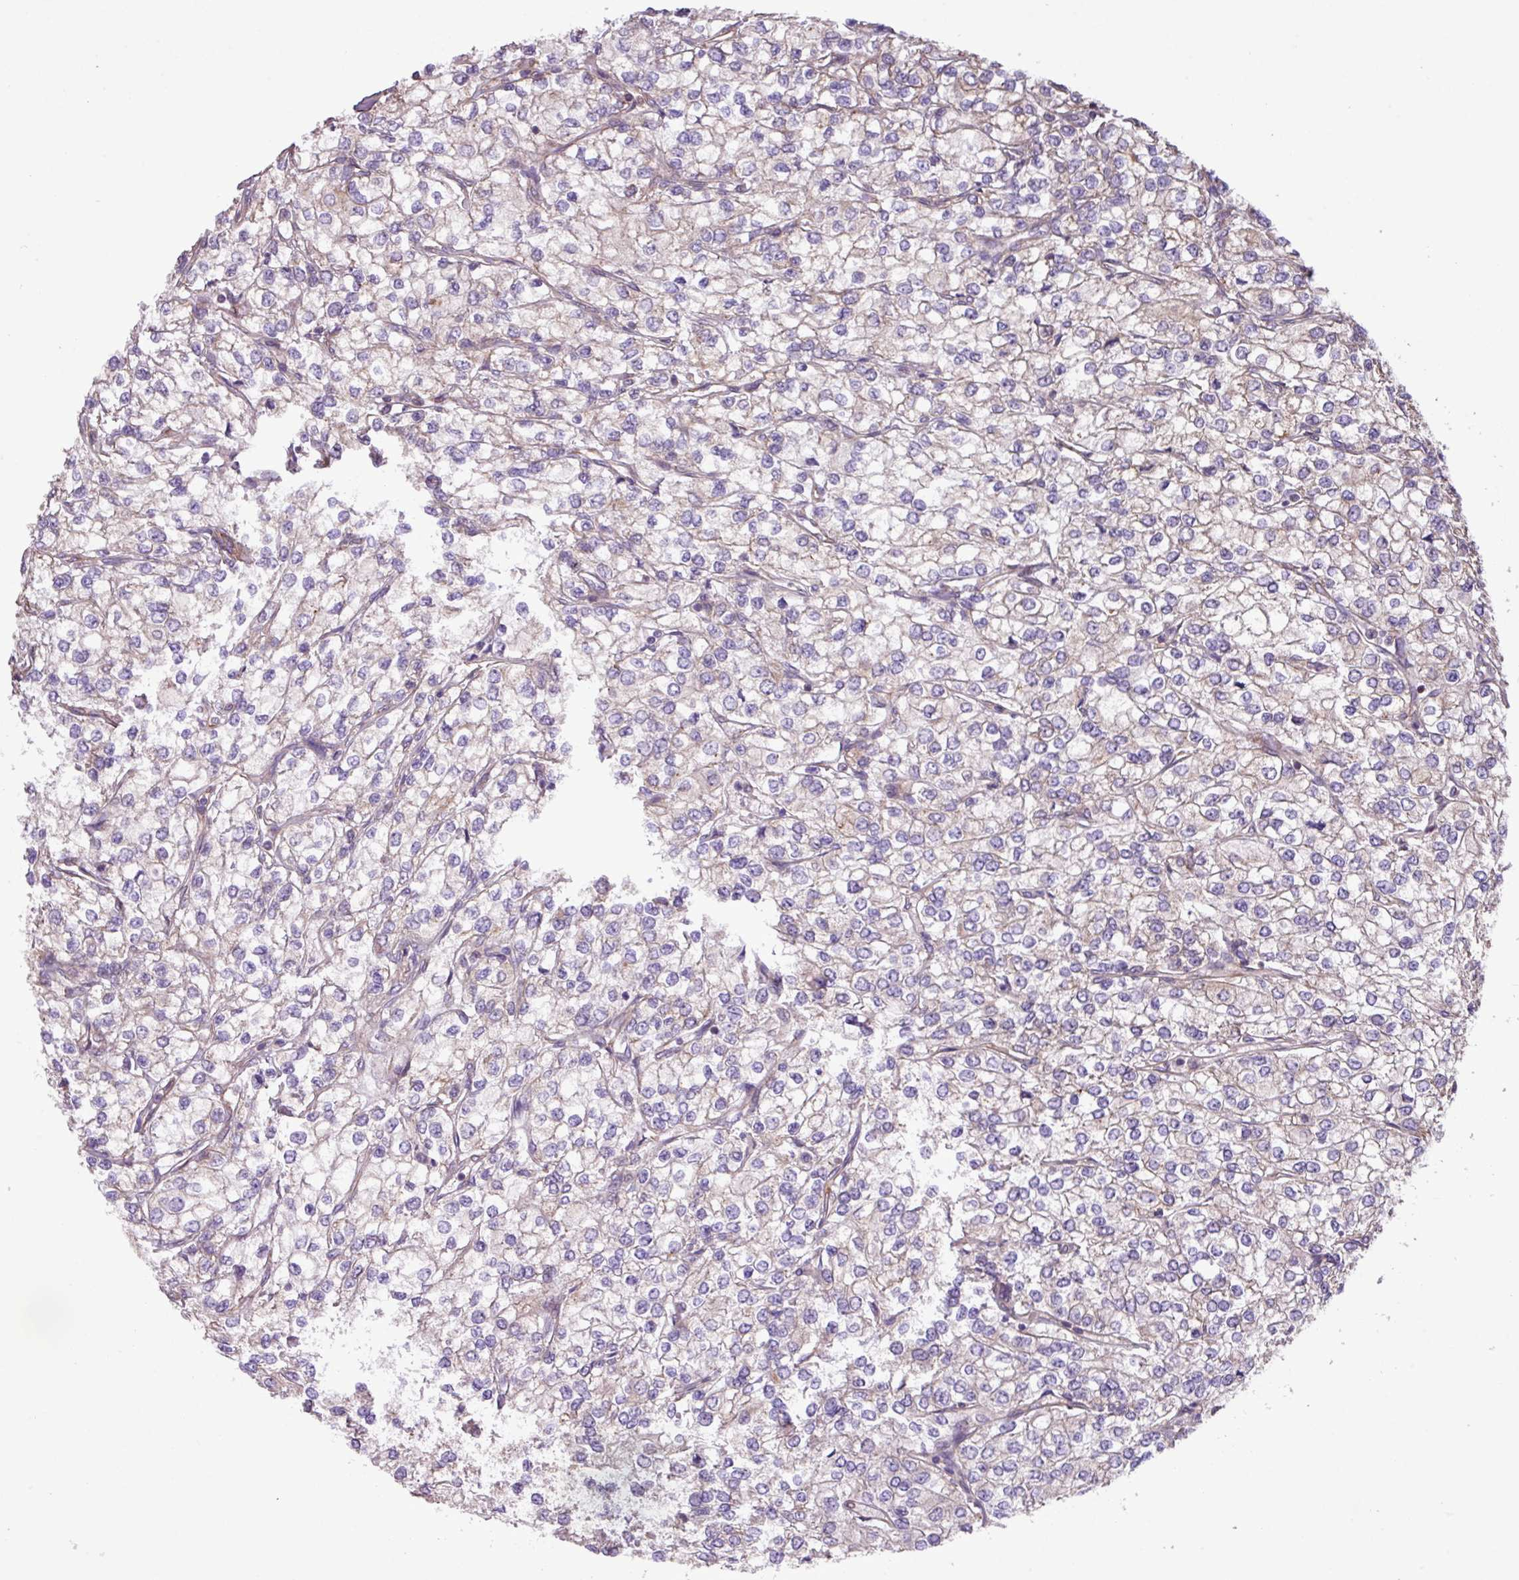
{"staining": {"intensity": "weak", "quantity": "<25%", "location": "cytoplasmic/membranous"}, "tissue": "renal cancer", "cell_type": "Tumor cells", "image_type": "cancer", "snomed": [{"axis": "morphology", "description": "Adenocarcinoma, NOS"}, {"axis": "topography", "description": "Kidney"}], "caption": "Micrograph shows no significant protein expression in tumor cells of adenocarcinoma (renal).", "gene": "MEGF6", "patient": {"sex": "male", "age": 80}}